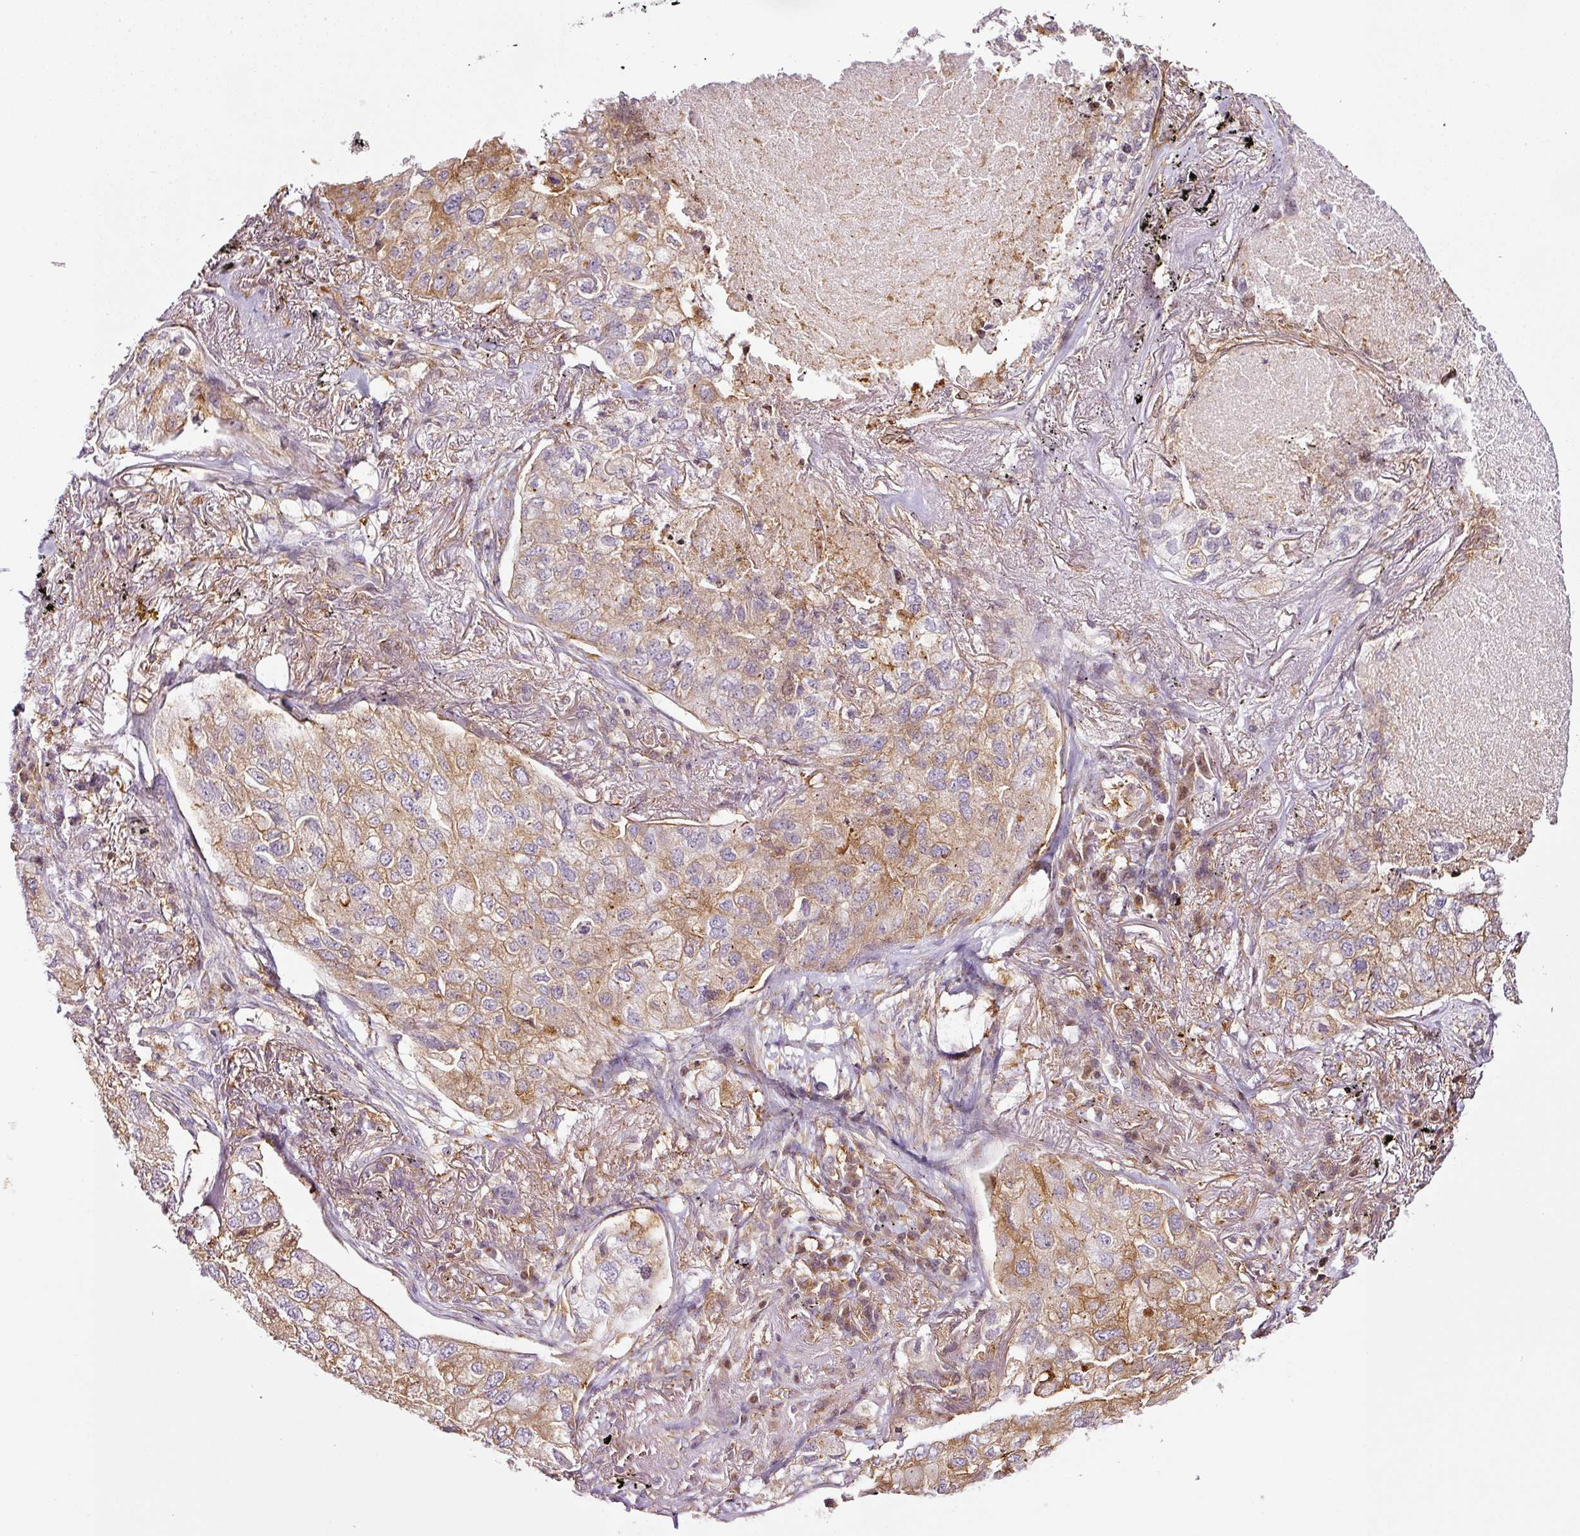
{"staining": {"intensity": "moderate", "quantity": ">75%", "location": "cytoplasmic/membranous"}, "tissue": "lung cancer", "cell_type": "Tumor cells", "image_type": "cancer", "snomed": [{"axis": "morphology", "description": "Adenocarcinoma, NOS"}, {"axis": "topography", "description": "Lung"}], "caption": "Immunohistochemistry micrograph of neoplastic tissue: human lung cancer (adenocarcinoma) stained using immunohistochemistry reveals medium levels of moderate protein expression localized specifically in the cytoplasmic/membranous of tumor cells, appearing as a cytoplasmic/membranous brown color.", "gene": "SCNM1", "patient": {"sex": "male", "age": 65}}